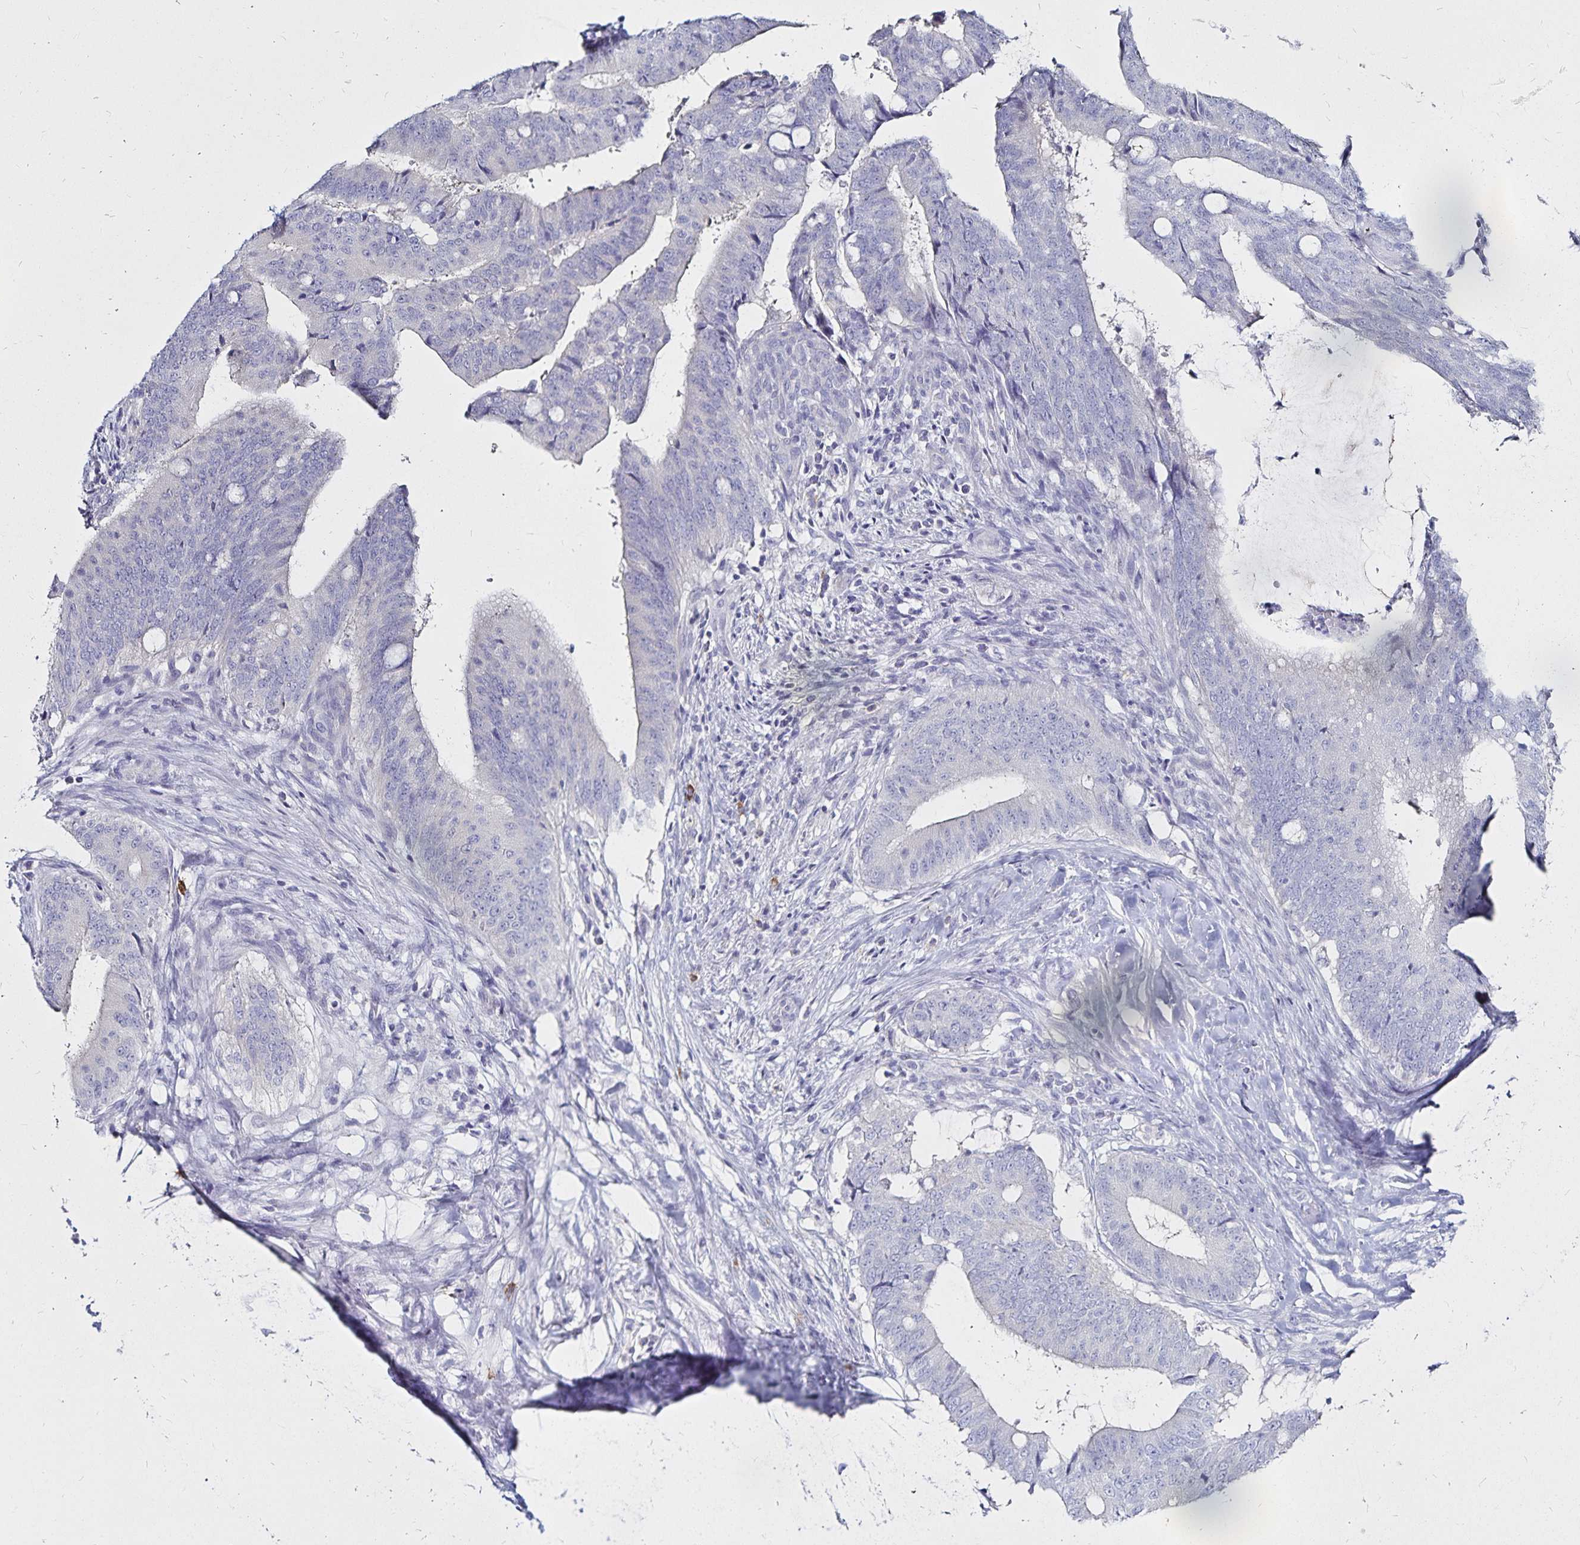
{"staining": {"intensity": "negative", "quantity": "none", "location": "none"}, "tissue": "colorectal cancer", "cell_type": "Tumor cells", "image_type": "cancer", "snomed": [{"axis": "morphology", "description": "Adenocarcinoma, NOS"}, {"axis": "topography", "description": "Colon"}], "caption": "Adenocarcinoma (colorectal) was stained to show a protein in brown. There is no significant expression in tumor cells. (Stains: DAB (3,3'-diaminobenzidine) immunohistochemistry (IHC) with hematoxylin counter stain, Microscopy: brightfield microscopy at high magnification).", "gene": "TNIP1", "patient": {"sex": "female", "age": 43}}